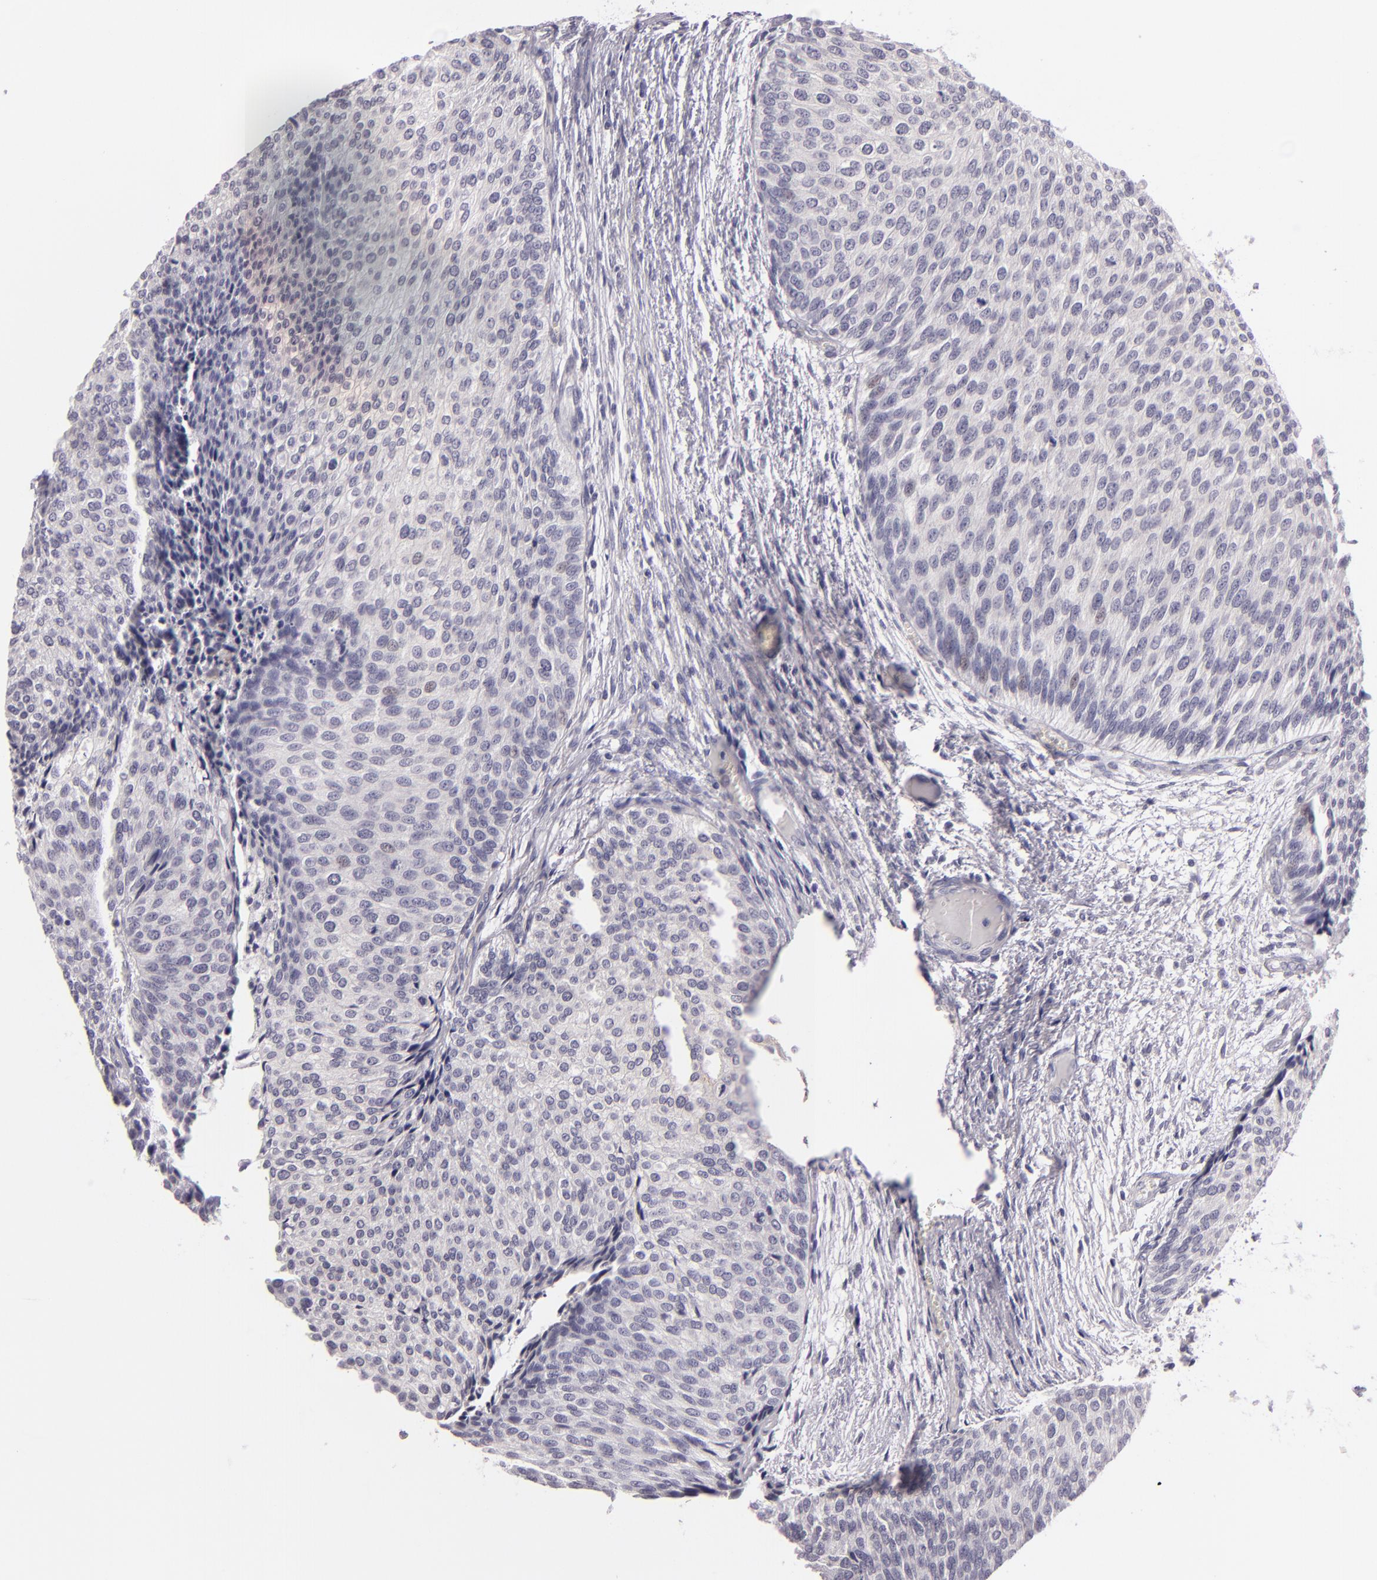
{"staining": {"intensity": "weak", "quantity": "<25%", "location": "nuclear"}, "tissue": "urothelial cancer", "cell_type": "Tumor cells", "image_type": "cancer", "snomed": [{"axis": "morphology", "description": "Urothelial carcinoma, Low grade"}, {"axis": "topography", "description": "Urinary bladder"}], "caption": "Immunohistochemical staining of human low-grade urothelial carcinoma reveals no significant staining in tumor cells. The staining was performed using DAB (3,3'-diaminobenzidine) to visualize the protein expression in brown, while the nuclei were stained in blue with hematoxylin (Magnification: 20x).", "gene": "EGFL6", "patient": {"sex": "male", "age": 84}}